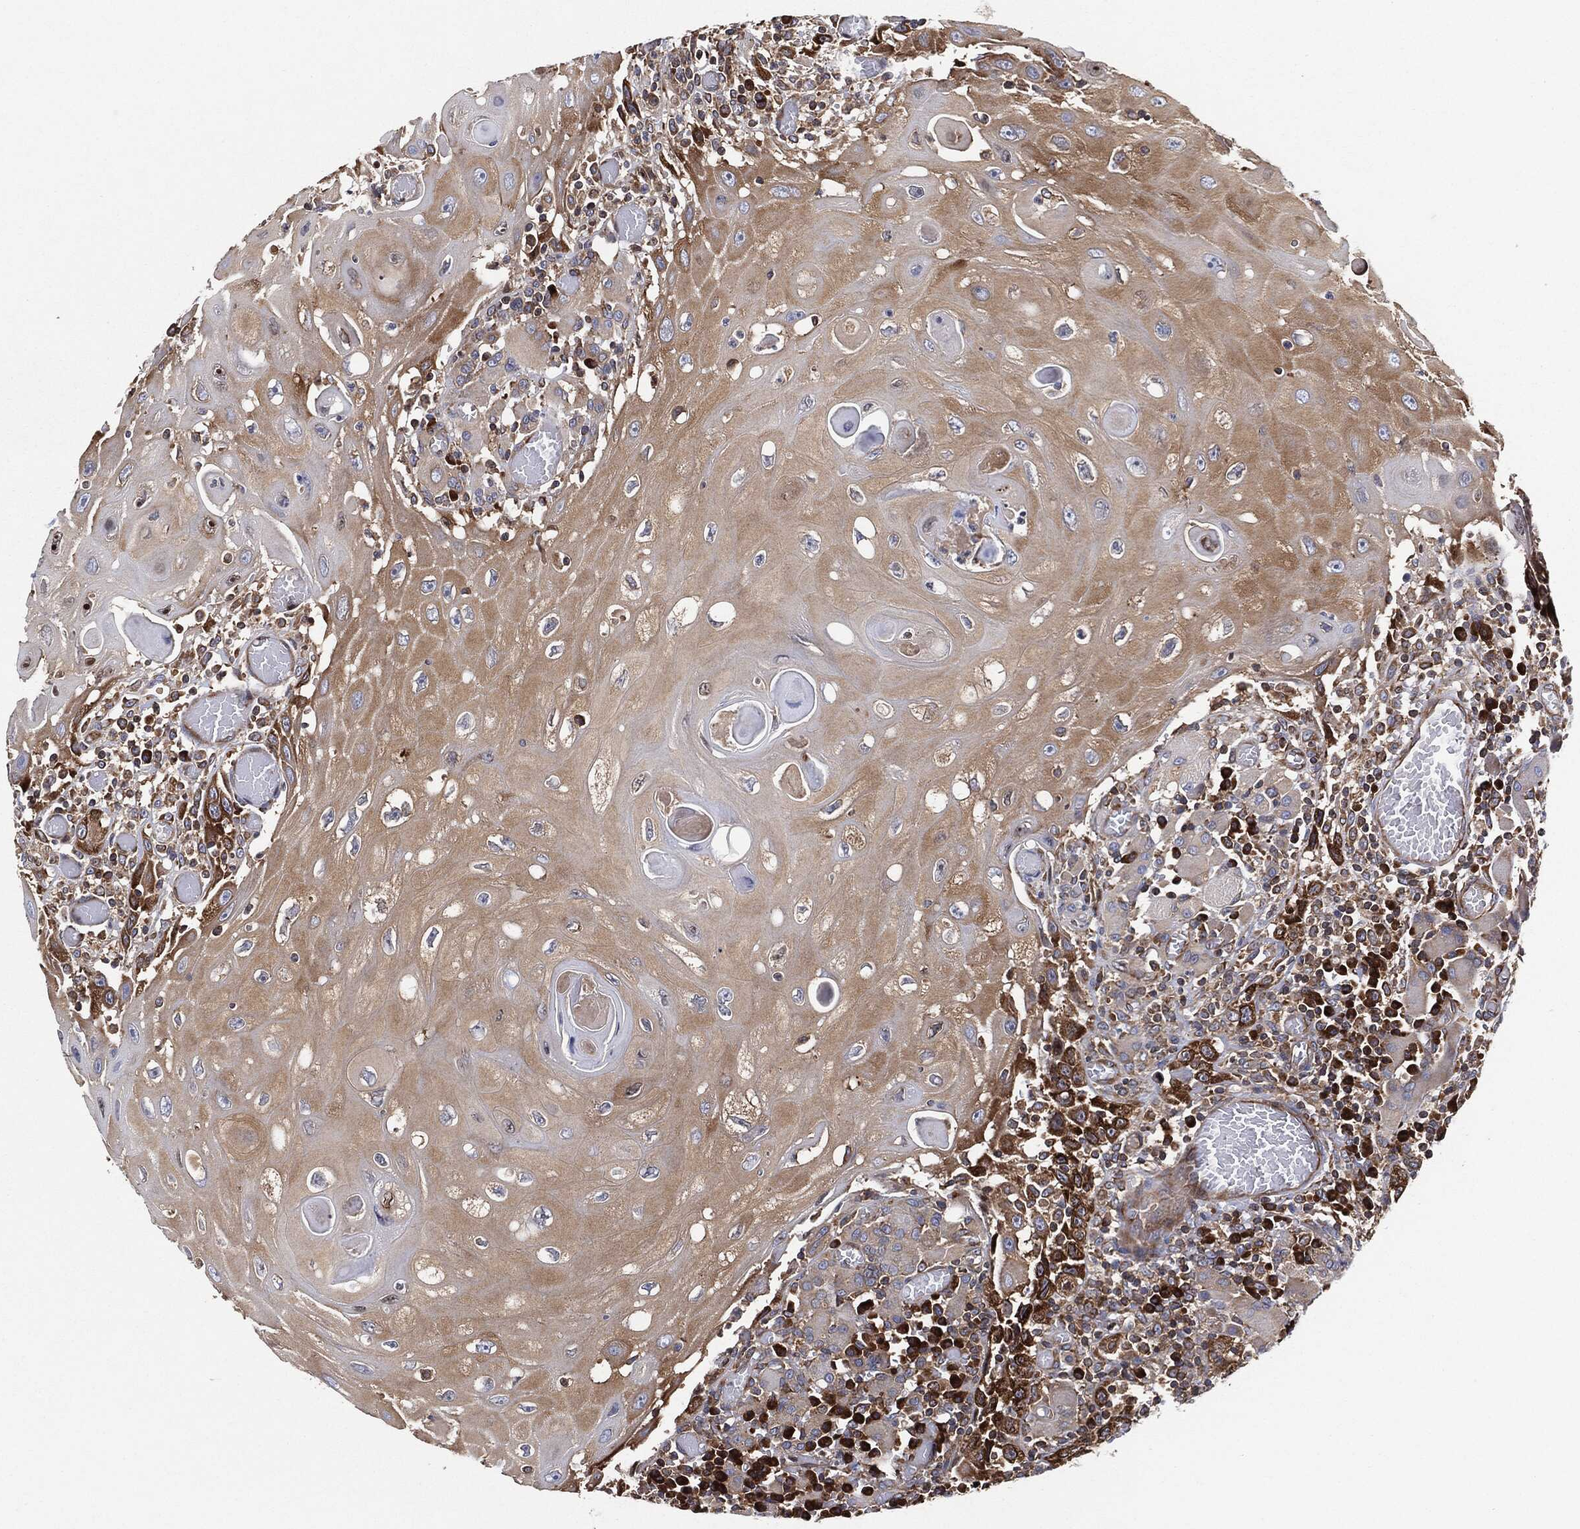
{"staining": {"intensity": "weak", "quantity": "25%-75%", "location": "cytoplasmic/membranous"}, "tissue": "head and neck cancer", "cell_type": "Tumor cells", "image_type": "cancer", "snomed": [{"axis": "morphology", "description": "Normal tissue, NOS"}, {"axis": "morphology", "description": "Squamous cell carcinoma, NOS"}, {"axis": "topography", "description": "Oral tissue"}, {"axis": "topography", "description": "Head-Neck"}], "caption": "Human head and neck cancer stained with a protein marker reveals weak staining in tumor cells.", "gene": "EIF2S2", "patient": {"sex": "male", "age": 71}}